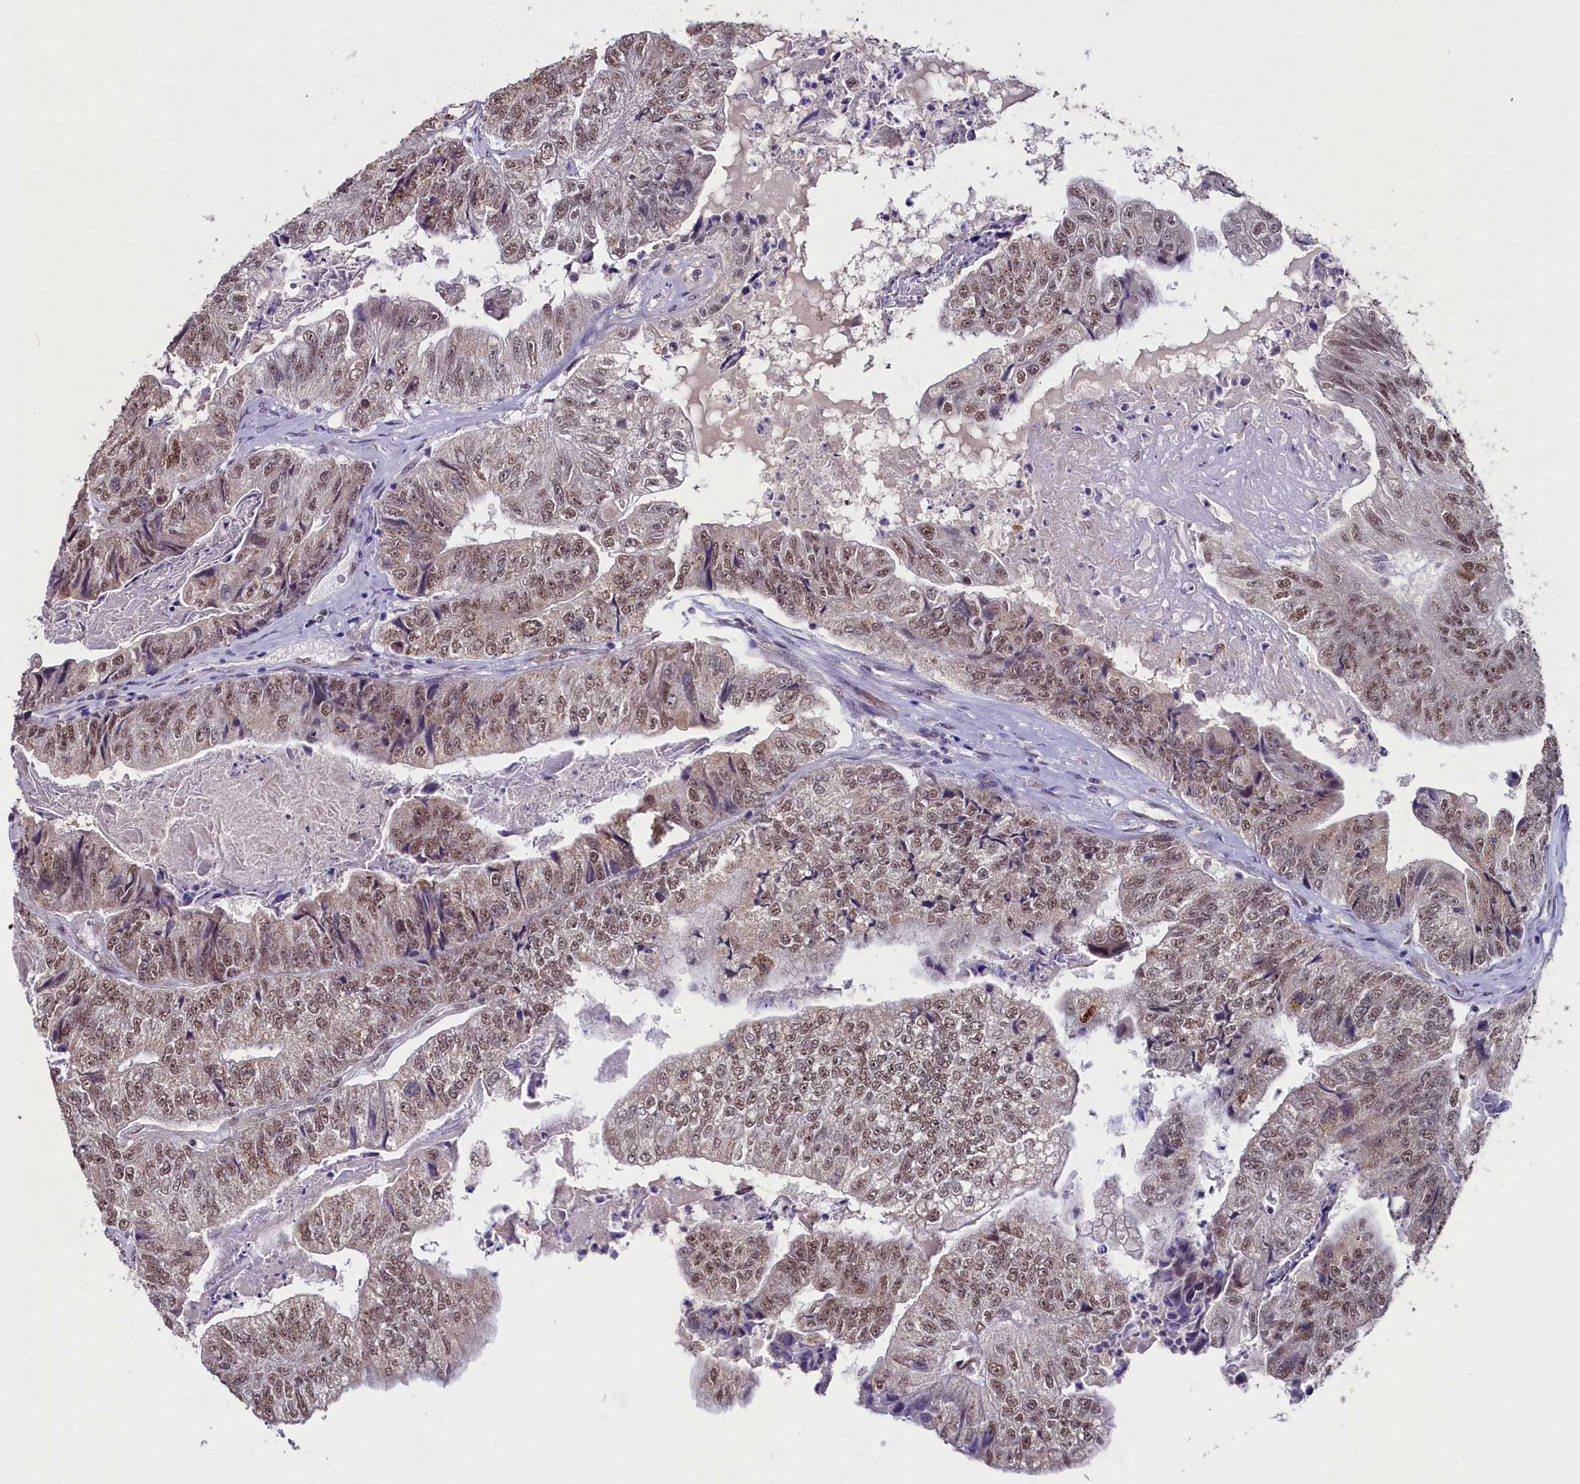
{"staining": {"intensity": "moderate", "quantity": ">75%", "location": "nuclear"}, "tissue": "colorectal cancer", "cell_type": "Tumor cells", "image_type": "cancer", "snomed": [{"axis": "morphology", "description": "Adenocarcinoma, NOS"}, {"axis": "topography", "description": "Colon"}], "caption": "IHC (DAB) staining of human colorectal cancer shows moderate nuclear protein positivity in about >75% of tumor cells.", "gene": "NCBP1", "patient": {"sex": "female", "age": 67}}